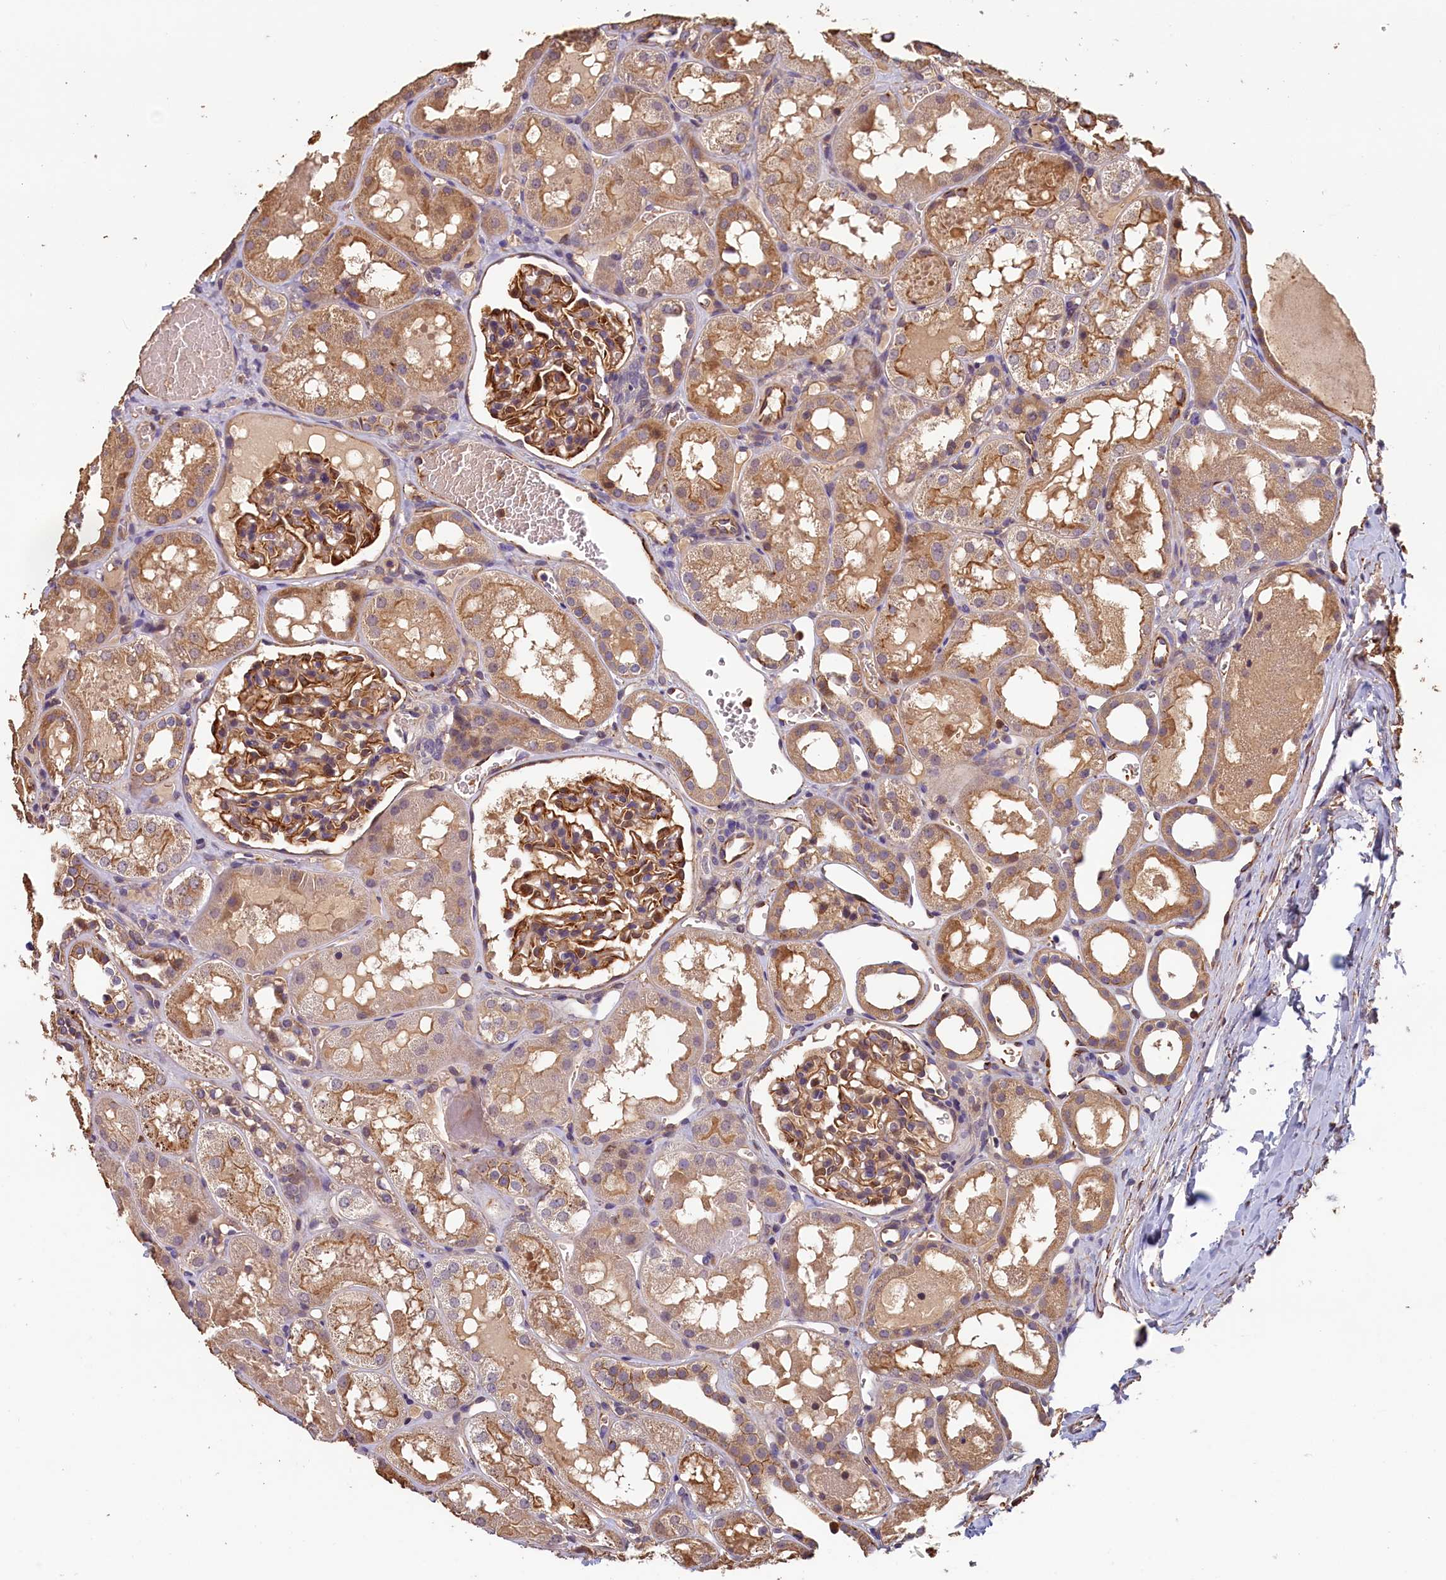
{"staining": {"intensity": "moderate", "quantity": ">75%", "location": "cytoplasmic/membranous"}, "tissue": "kidney", "cell_type": "Cells in glomeruli", "image_type": "normal", "snomed": [{"axis": "morphology", "description": "Normal tissue, NOS"}, {"axis": "topography", "description": "Kidney"}, {"axis": "topography", "description": "Urinary bladder"}], "caption": "DAB (3,3'-diaminobenzidine) immunohistochemical staining of unremarkable kidney shows moderate cytoplasmic/membranous protein positivity in about >75% of cells in glomeruli. (Brightfield microscopy of DAB IHC at high magnification).", "gene": "ACSBG1", "patient": {"sex": "male", "age": 16}}